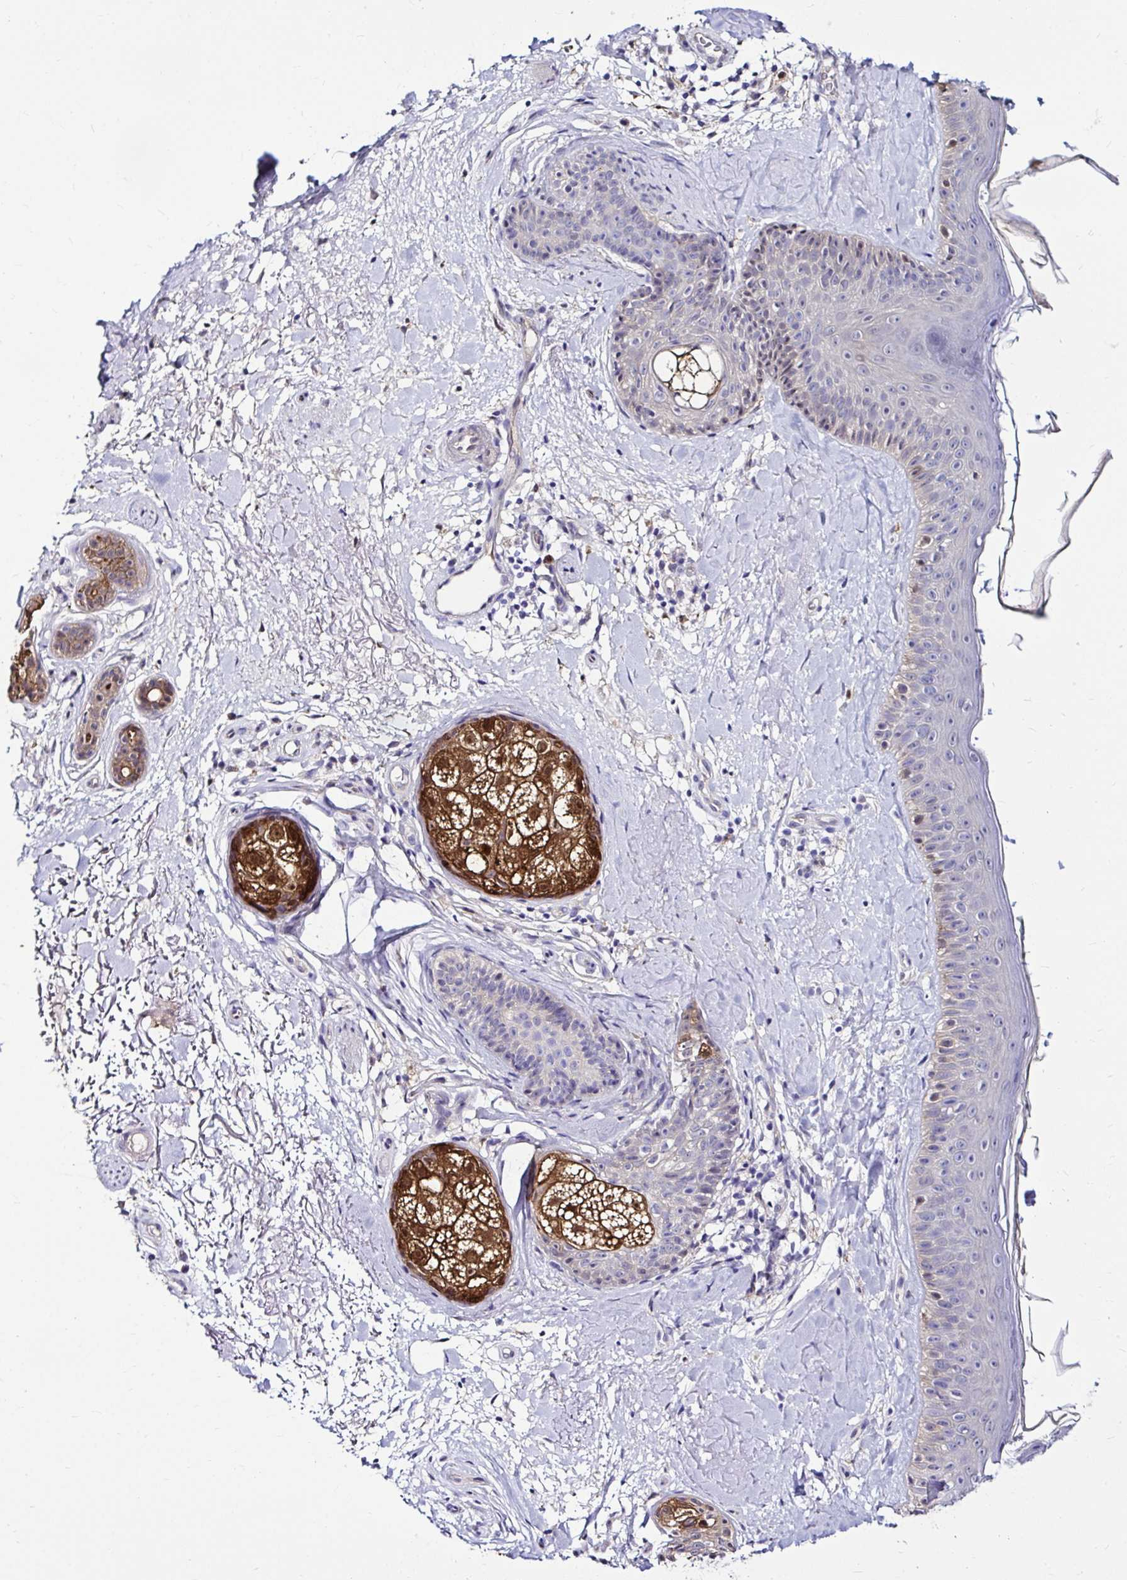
{"staining": {"intensity": "negative", "quantity": "none", "location": "none"}, "tissue": "skin", "cell_type": "Fibroblasts", "image_type": "normal", "snomed": [{"axis": "morphology", "description": "Normal tissue, NOS"}, {"axis": "topography", "description": "Skin"}], "caption": "DAB (3,3'-diaminobenzidine) immunohistochemical staining of benign skin demonstrates no significant staining in fibroblasts. Brightfield microscopy of immunohistochemistry stained with DAB (brown) and hematoxylin (blue), captured at high magnification.", "gene": "IDH1", "patient": {"sex": "male", "age": 73}}